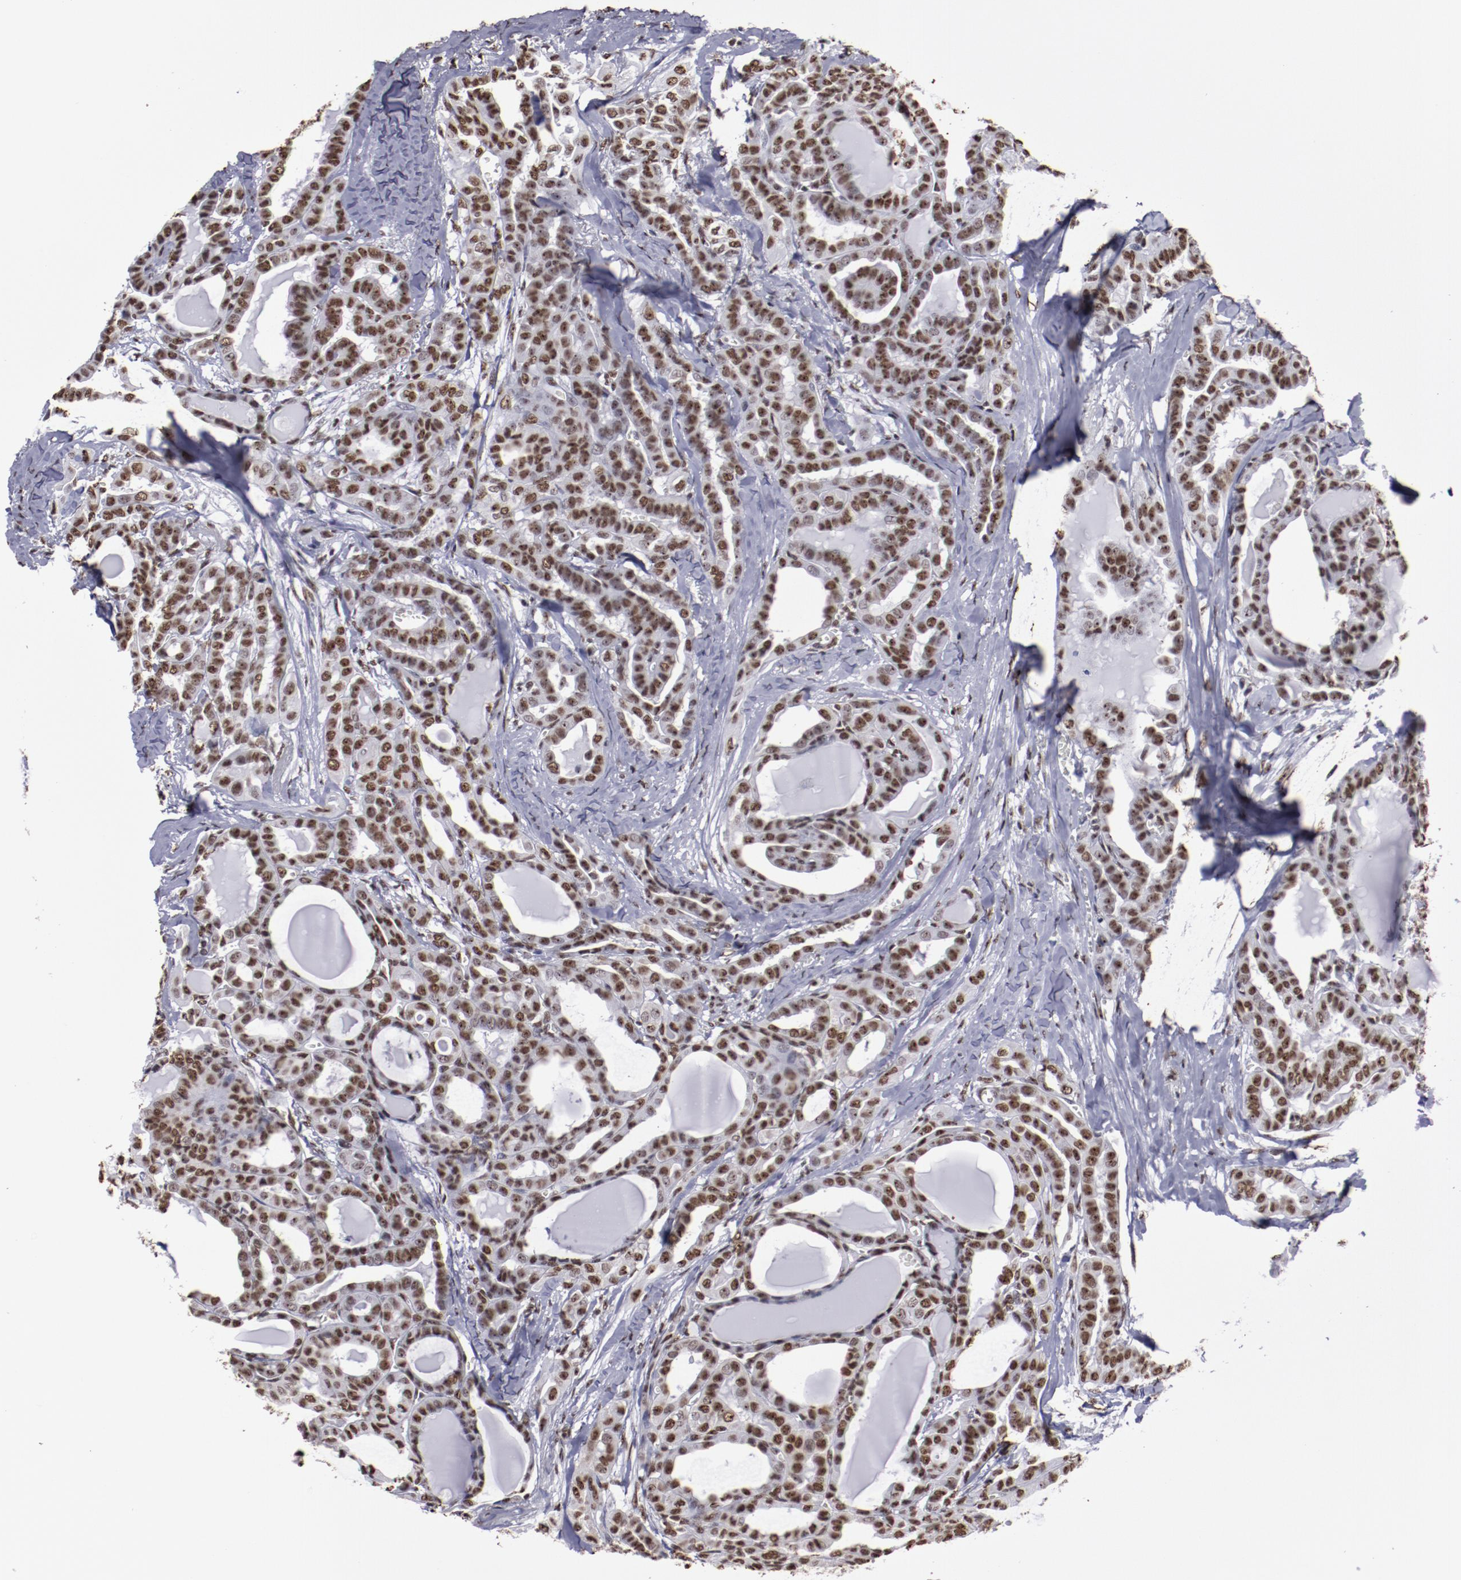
{"staining": {"intensity": "strong", "quantity": ">75%", "location": "nuclear"}, "tissue": "thyroid cancer", "cell_type": "Tumor cells", "image_type": "cancer", "snomed": [{"axis": "morphology", "description": "Carcinoma, NOS"}, {"axis": "topography", "description": "Thyroid gland"}], "caption": "IHC of human thyroid cancer exhibits high levels of strong nuclear positivity in approximately >75% of tumor cells.", "gene": "HNRNPA2B1", "patient": {"sex": "female", "age": 91}}